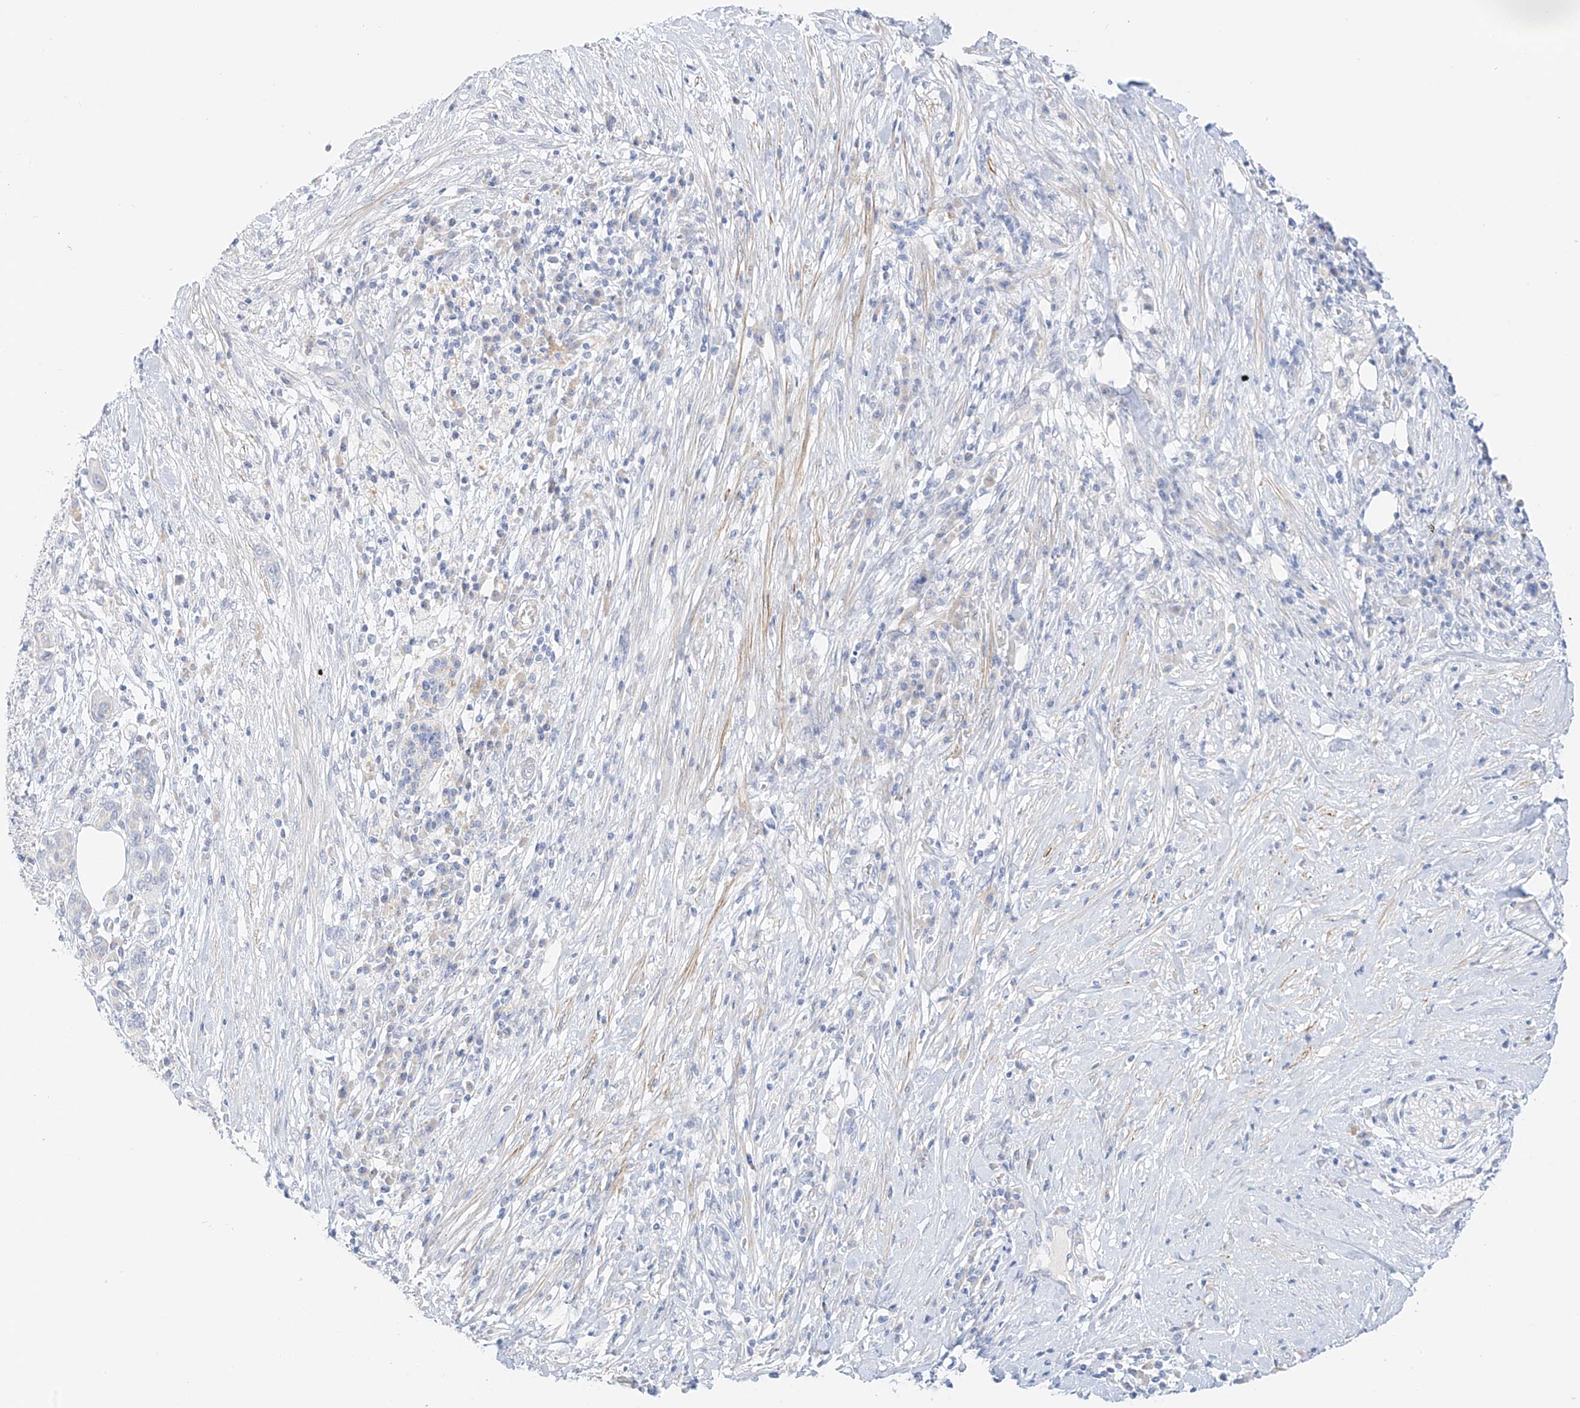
{"staining": {"intensity": "negative", "quantity": "none", "location": "none"}, "tissue": "pancreatic cancer", "cell_type": "Tumor cells", "image_type": "cancer", "snomed": [{"axis": "morphology", "description": "Adenocarcinoma, NOS"}, {"axis": "topography", "description": "Pancreas"}], "caption": "Tumor cells are negative for protein expression in human pancreatic adenocarcinoma. The staining is performed using DAB brown chromogen with nuclei counter-stained in using hematoxylin.", "gene": "ST3GAL5", "patient": {"sex": "female", "age": 73}}